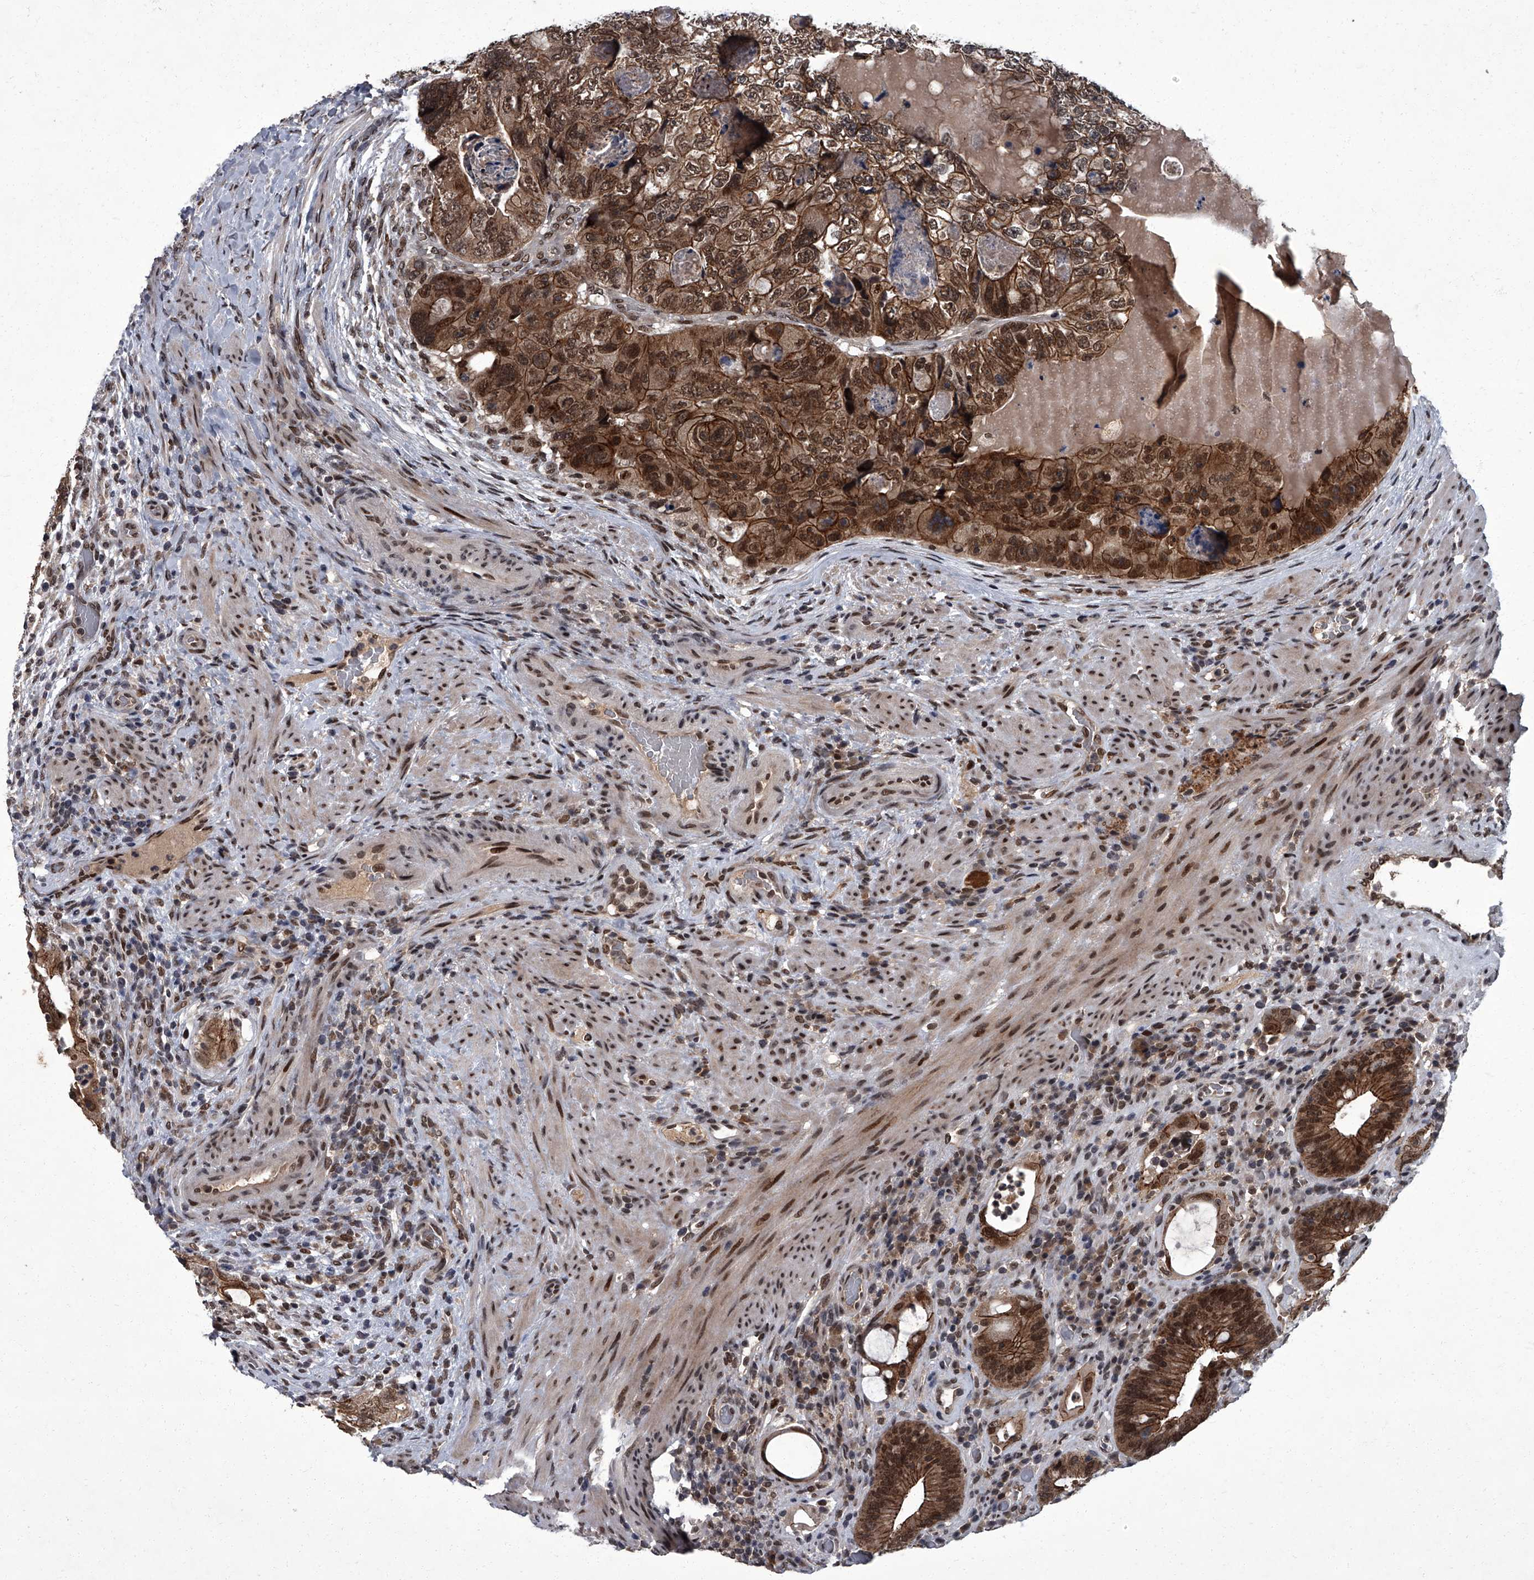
{"staining": {"intensity": "moderate", "quantity": ">75%", "location": "cytoplasmic/membranous,nuclear"}, "tissue": "colorectal cancer", "cell_type": "Tumor cells", "image_type": "cancer", "snomed": [{"axis": "morphology", "description": "Adenocarcinoma, NOS"}, {"axis": "topography", "description": "Rectum"}], "caption": "Colorectal cancer (adenocarcinoma) stained with DAB (3,3'-diaminobenzidine) IHC reveals medium levels of moderate cytoplasmic/membranous and nuclear positivity in about >75% of tumor cells.", "gene": "ZNF518B", "patient": {"sex": "male", "age": 59}}